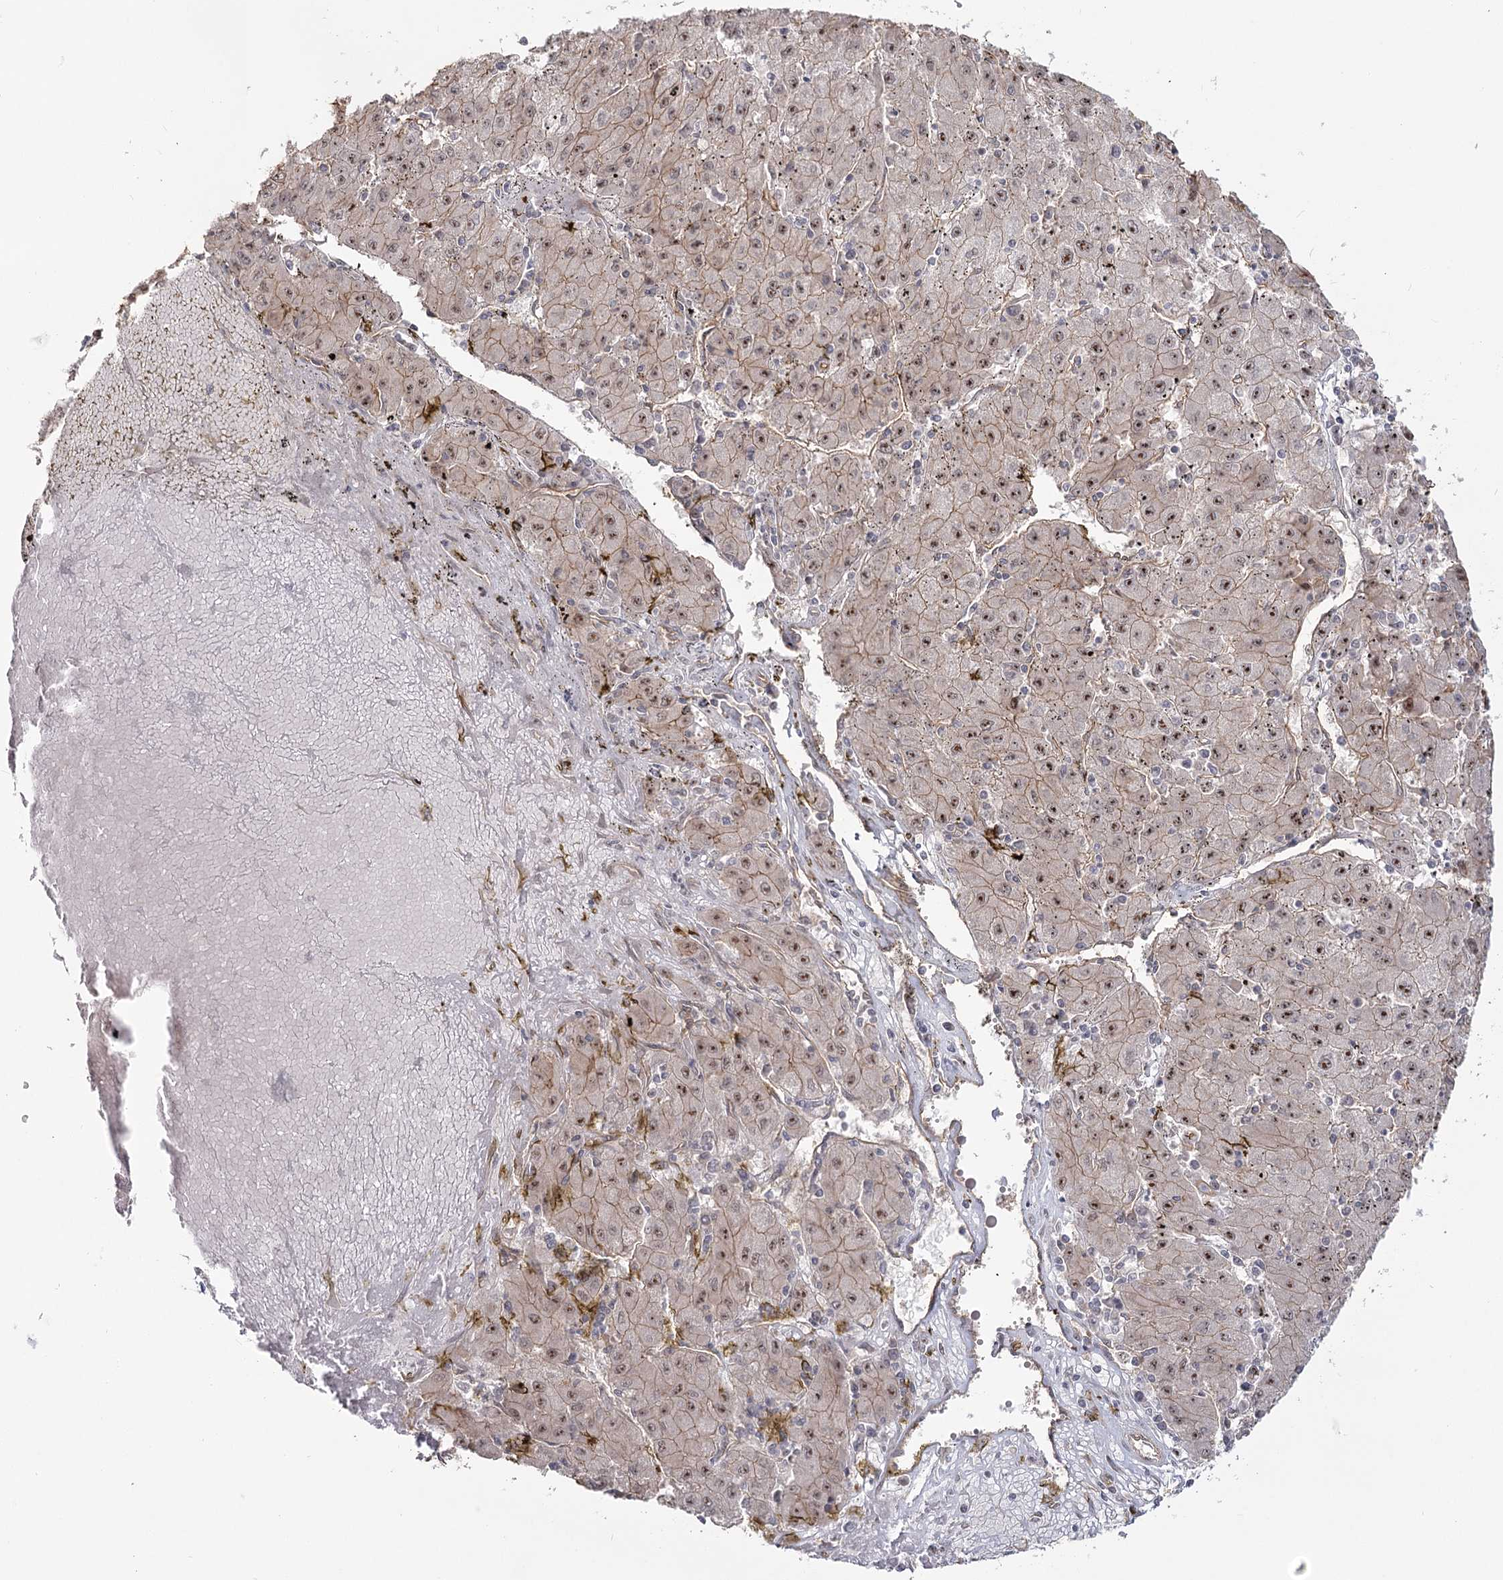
{"staining": {"intensity": "moderate", "quantity": ">75%", "location": "cytoplasmic/membranous,nuclear"}, "tissue": "liver cancer", "cell_type": "Tumor cells", "image_type": "cancer", "snomed": [{"axis": "morphology", "description": "Carcinoma, Hepatocellular, NOS"}, {"axis": "topography", "description": "Liver"}], "caption": "This histopathology image shows immunohistochemistry staining of liver cancer (hepatocellular carcinoma), with medium moderate cytoplasmic/membranous and nuclear positivity in approximately >75% of tumor cells.", "gene": "RPP14", "patient": {"sex": "male", "age": 72}}